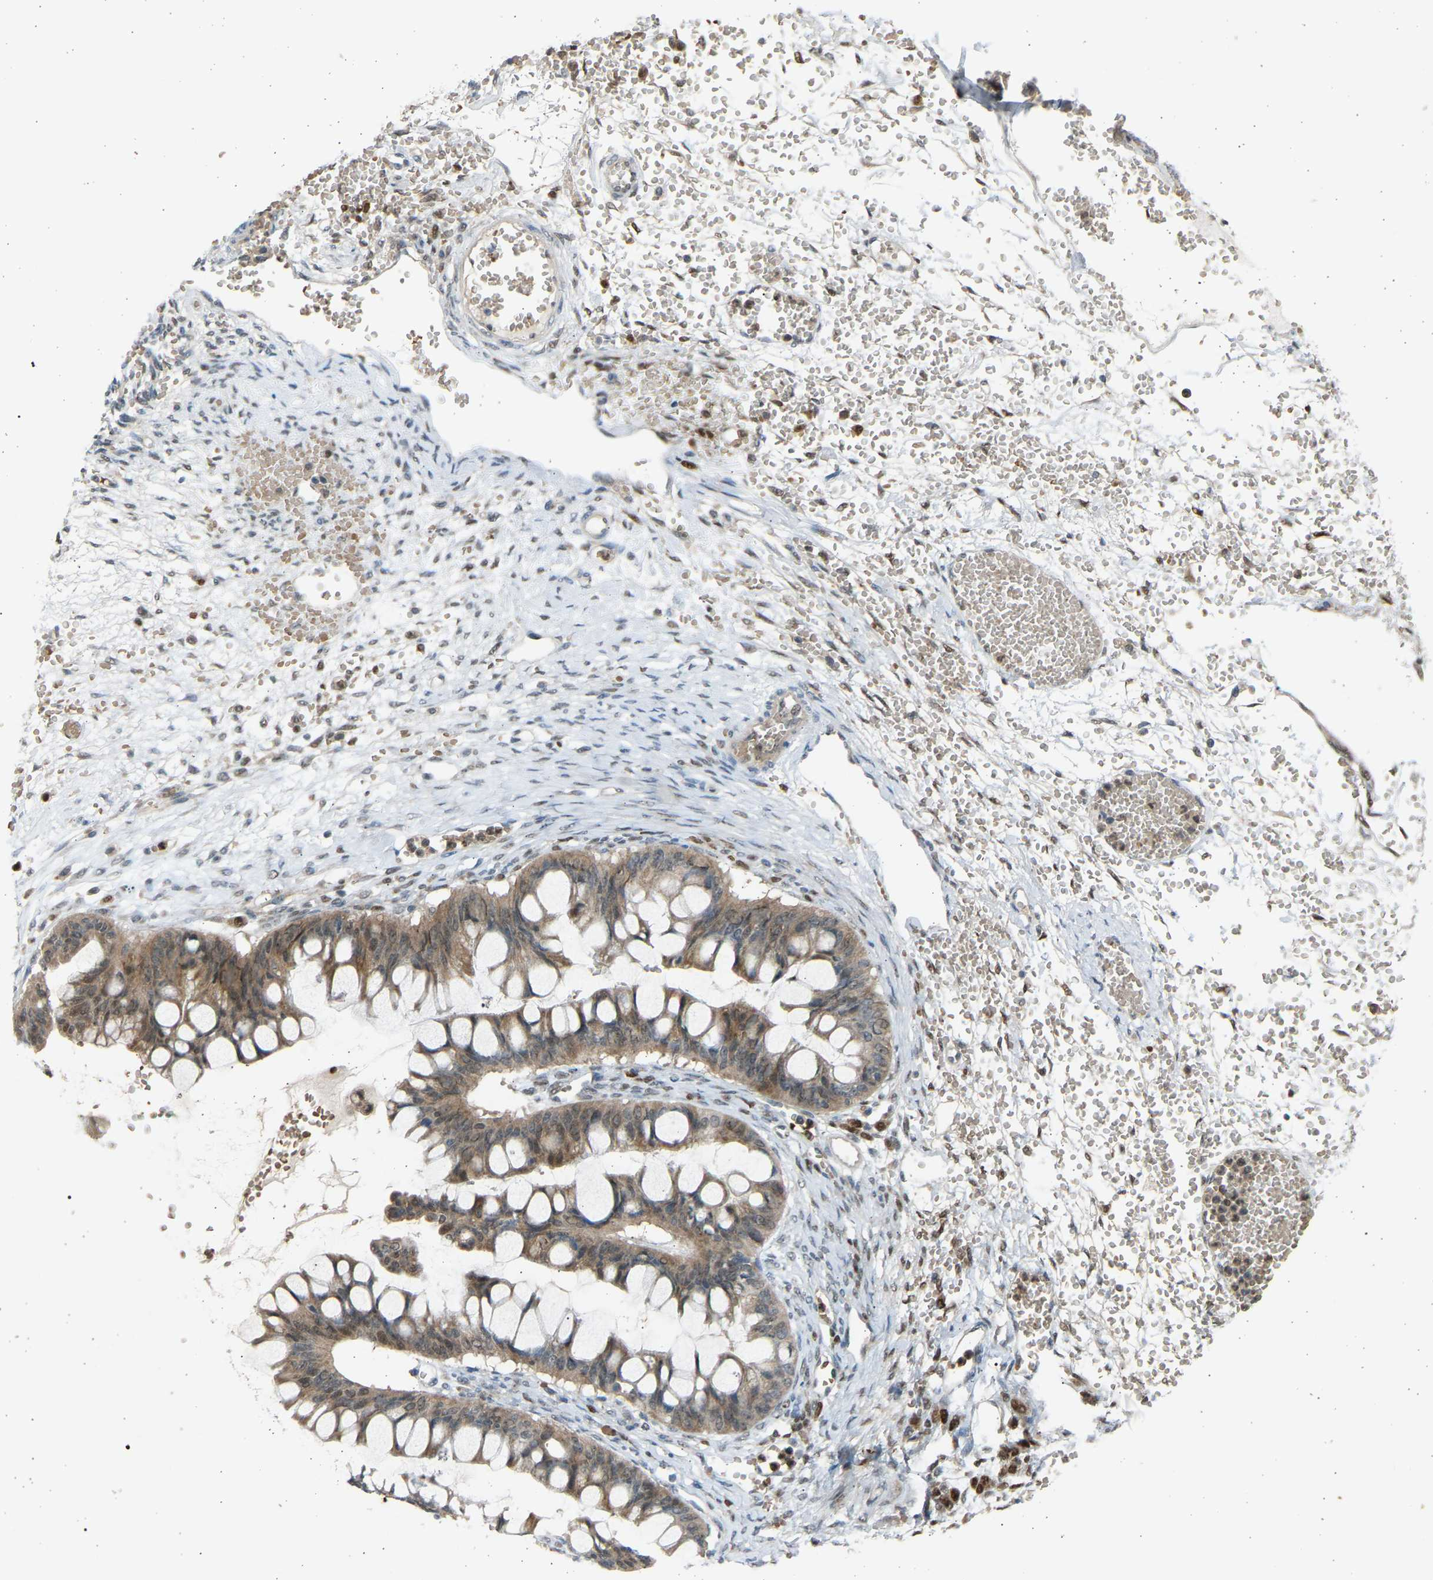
{"staining": {"intensity": "weak", "quantity": ">75%", "location": "cytoplasmic/membranous"}, "tissue": "ovarian cancer", "cell_type": "Tumor cells", "image_type": "cancer", "snomed": [{"axis": "morphology", "description": "Cystadenocarcinoma, mucinous, NOS"}, {"axis": "topography", "description": "Ovary"}], "caption": "Ovarian cancer tissue displays weak cytoplasmic/membranous staining in about >75% of tumor cells", "gene": "BIRC2", "patient": {"sex": "female", "age": 73}}